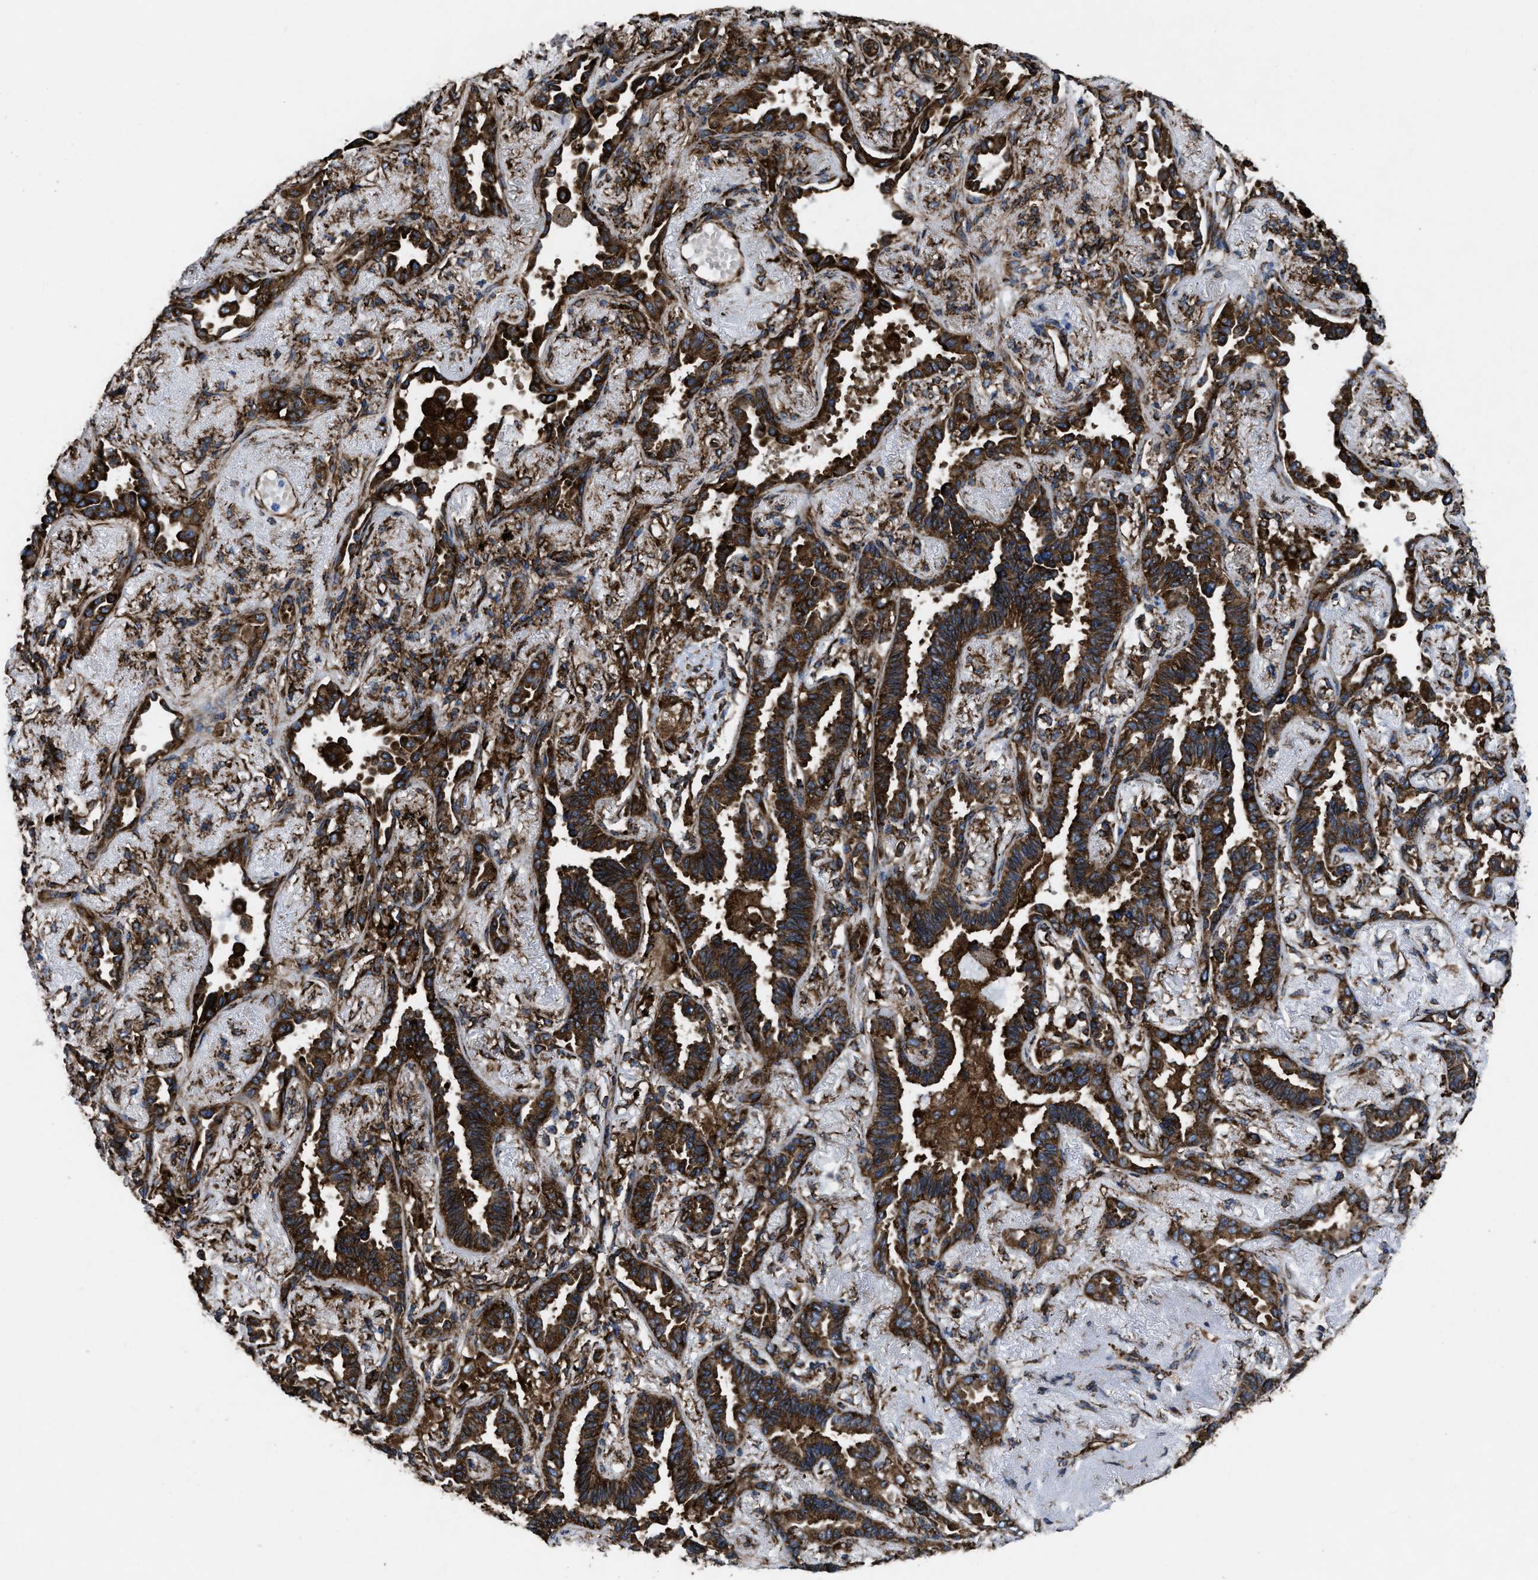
{"staining": {"intensity": "strong", "quantity": ">75%", "location": "cytoplasmic/membranous"}, "tissue": "lung cancer", "cell_type": "Tumor cells", "image_type": "cancer", "snomed": [{"axis": "morphology", "description": "Adenocarcinoma, NOS"}, {"axis": "topography", "description": "Lung"}], "caption": "IHC of lung cancer (adenocarcinoma) shows high levels of strong cytoplasmic/membranous expression in about >75% of tumor cells.", "gene": "CAPRIN1", "patient": {"sex": "male", "age": 59}}